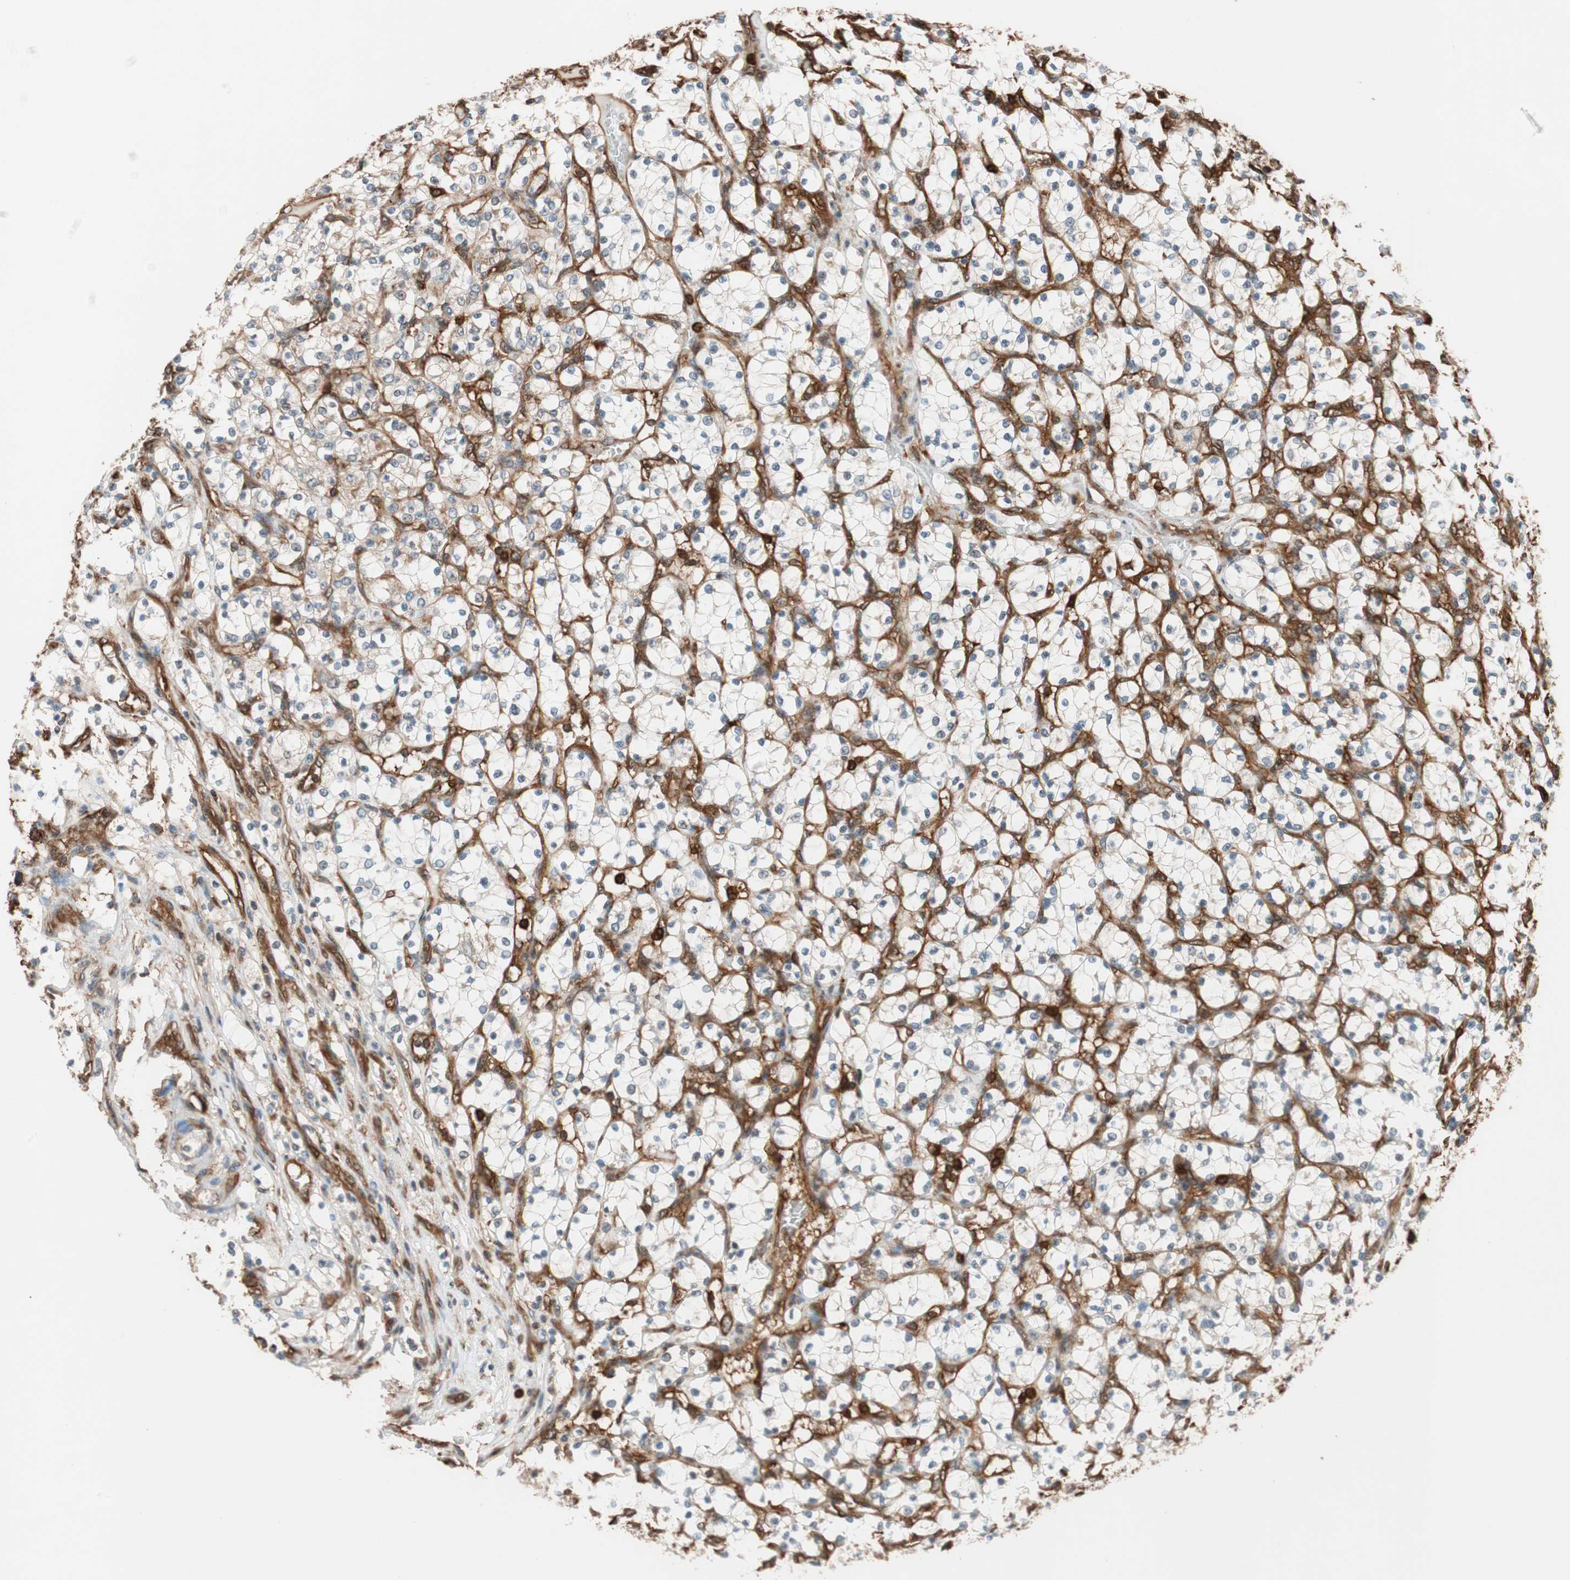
{"staining": {"intensity": "moderate", "quantity": "<25%", "location": "cytoplasmic/membranous"}, "tissue": "renal cancer", "cell_type": "Tumor cells", "image_type": "cancer", "snomed": [{"axis": "morphology", "description": "Adenocarcinoma, NOS"}, {"axis": "topography", "description": "Kidney"}], "caption": "Protein positivity by IHC demonstrates moderate cytoplasmic/membranous expression in approximately <25% of tumor cells in renal adenocarcinoma.", "gene": "VASP", "patient": {"sex": "female", "age": 69}}